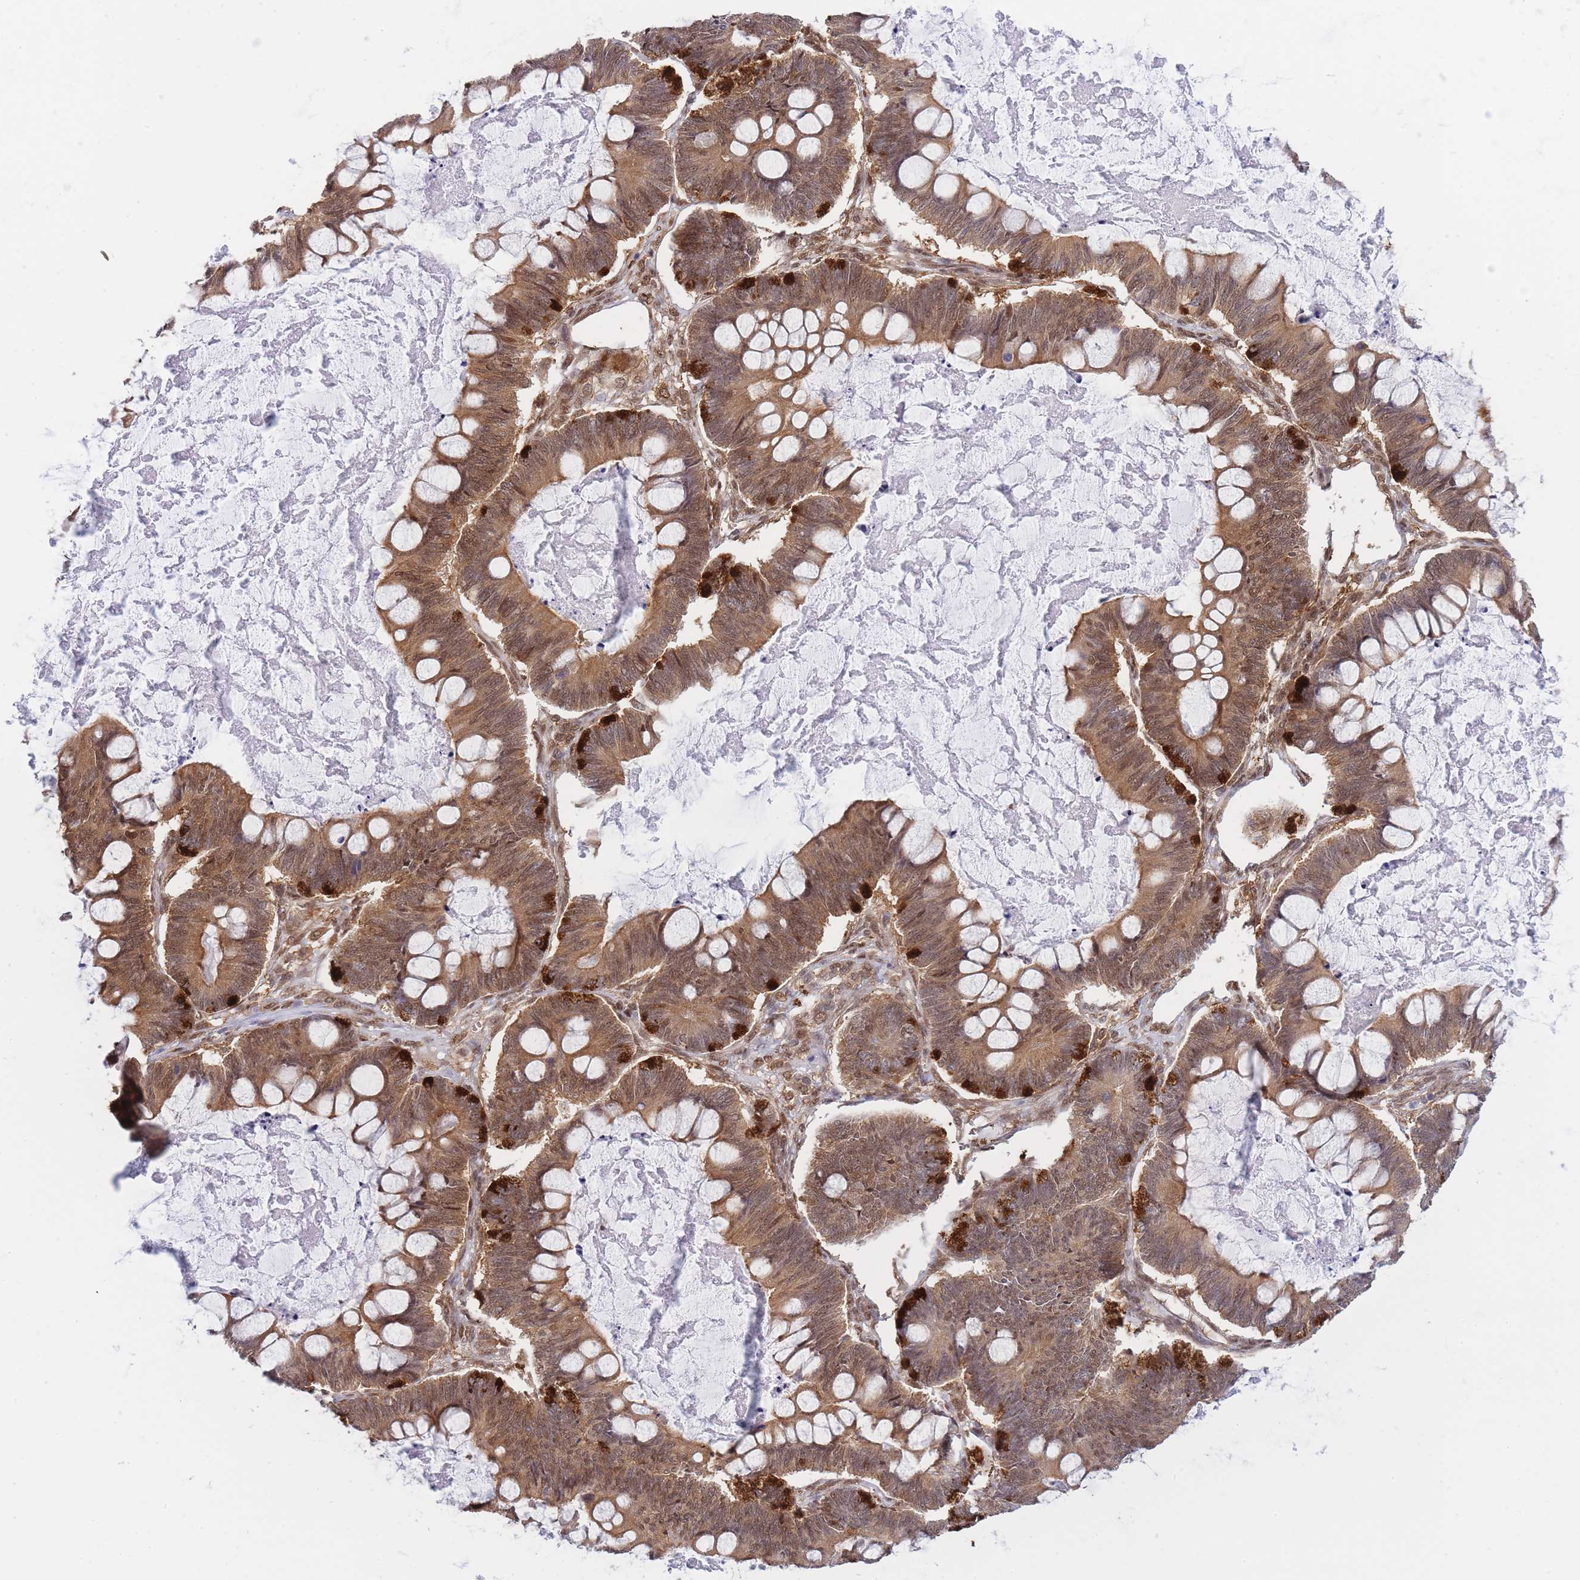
{"staining": {"intensity": "moderate", "quantity": ">75%", "location": "cytoplasmic/membranous"}, "tissue": "ovarian cancer", "cell_type": "Tumor cells", "image_type": "cancer", "snomed": [{"axis": "morphology", "description": "Cystadenocarcinoma, mucinous, NOS"}, {"axis": "topography", "description": "Ovary"}], "caption": "IHC photomicrograph of neoplastic tissue: human mucinous cystadenocarcinoma (ovarian) stained using immunohistochemistry (IHC) reveals medium levels of moderate protein expression localized specifically in the cytoplasmic/membranous of tumor cells, appearing as a cytoplasmic/membranous brown color.", "gene": "NSFL1C", "patient": {"sex": "female", "age": 61}}